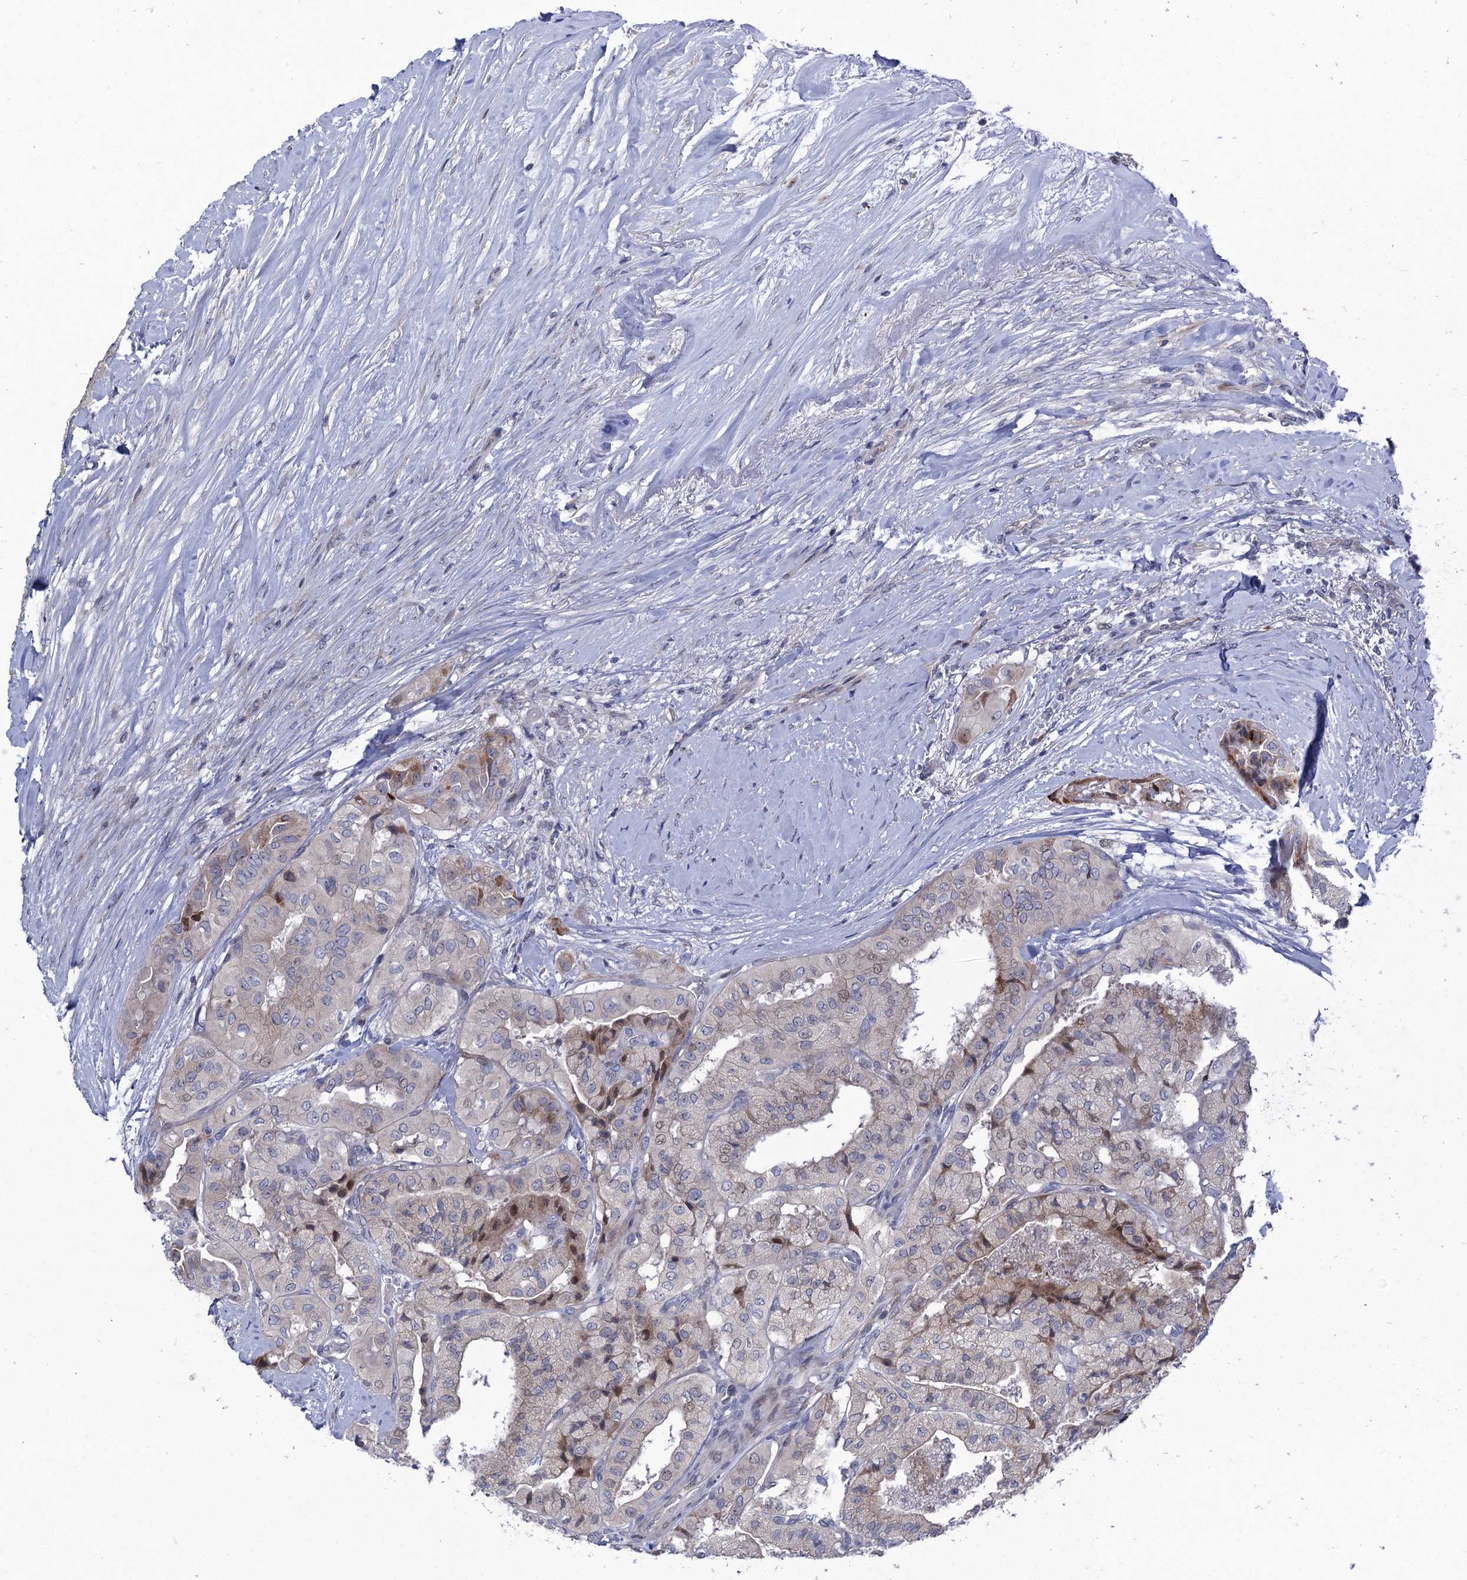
{"staining": {"intensity": "negative", "quantity": "none", "location": "none"}, "tissue": "thyroid cancer", "cell_type": "Tumor cells", "image_type": "cancer", "snomed": [{"axis": "morphology", "description": "Papillary adenocarcinoma, NOS"}, {"axis": "topography", "description": "Thyroid gland"}], "caption": "Immunohistochemical staining of papillary adenocarcinoma (thyroid) reveals no significant positivity in tumor cells. Brightfield microscopy of immunohistochemistry stained with DAB (3,3'-diaminobenzidine) (brown) and hematoxylin (blue), captured at high magnification.", "gene": "QPCTL", "patient": {"sex": "female", "age": 59}}